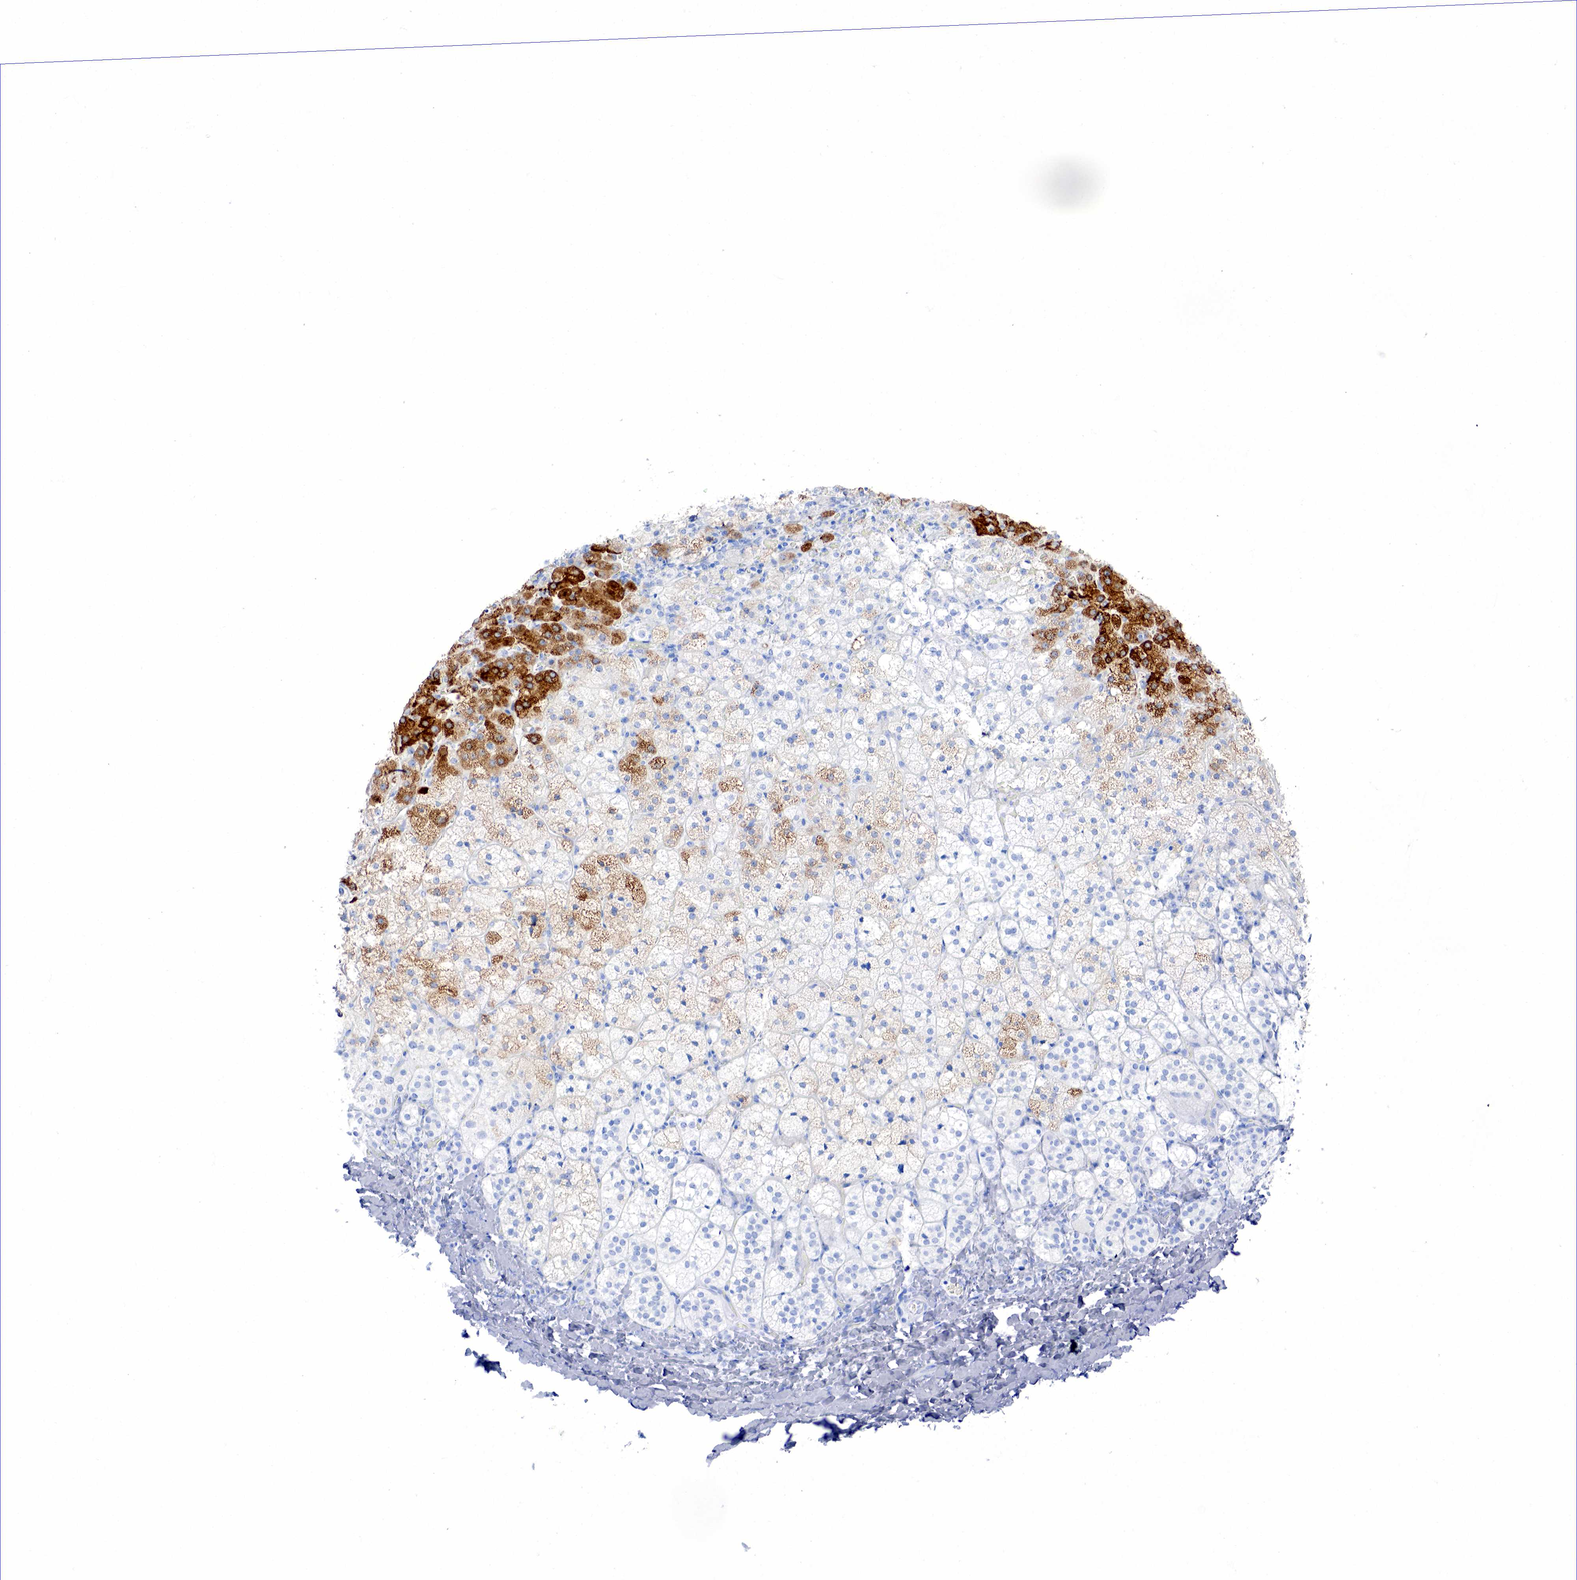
{"staining": {"intensity": "strong", "quantity": "25%-75%", "location": "cytoplasmic/membranous"}, "tissue": "adrenal gland", "cell_type": "Glandular cells", "image_type": "normal", "snomed": [{"axis": "morphology", "description": "Normal tissue, NOS"}, {"axis": "topography", "description": "Adrenal gland"}], "caption": "High-magnification brightfield microscopy of unremarkable adrenal gland stained with DAB (3,3'-diaminobenzidine) (brown) and counterstained with hematoxylin (blue). glandular cells exhibit strong cytoplasmic/membranous staining is appreciated in about25%-75% of cells.", "gene": "INHA", "patient": {"sex": "male", "age": 53}}